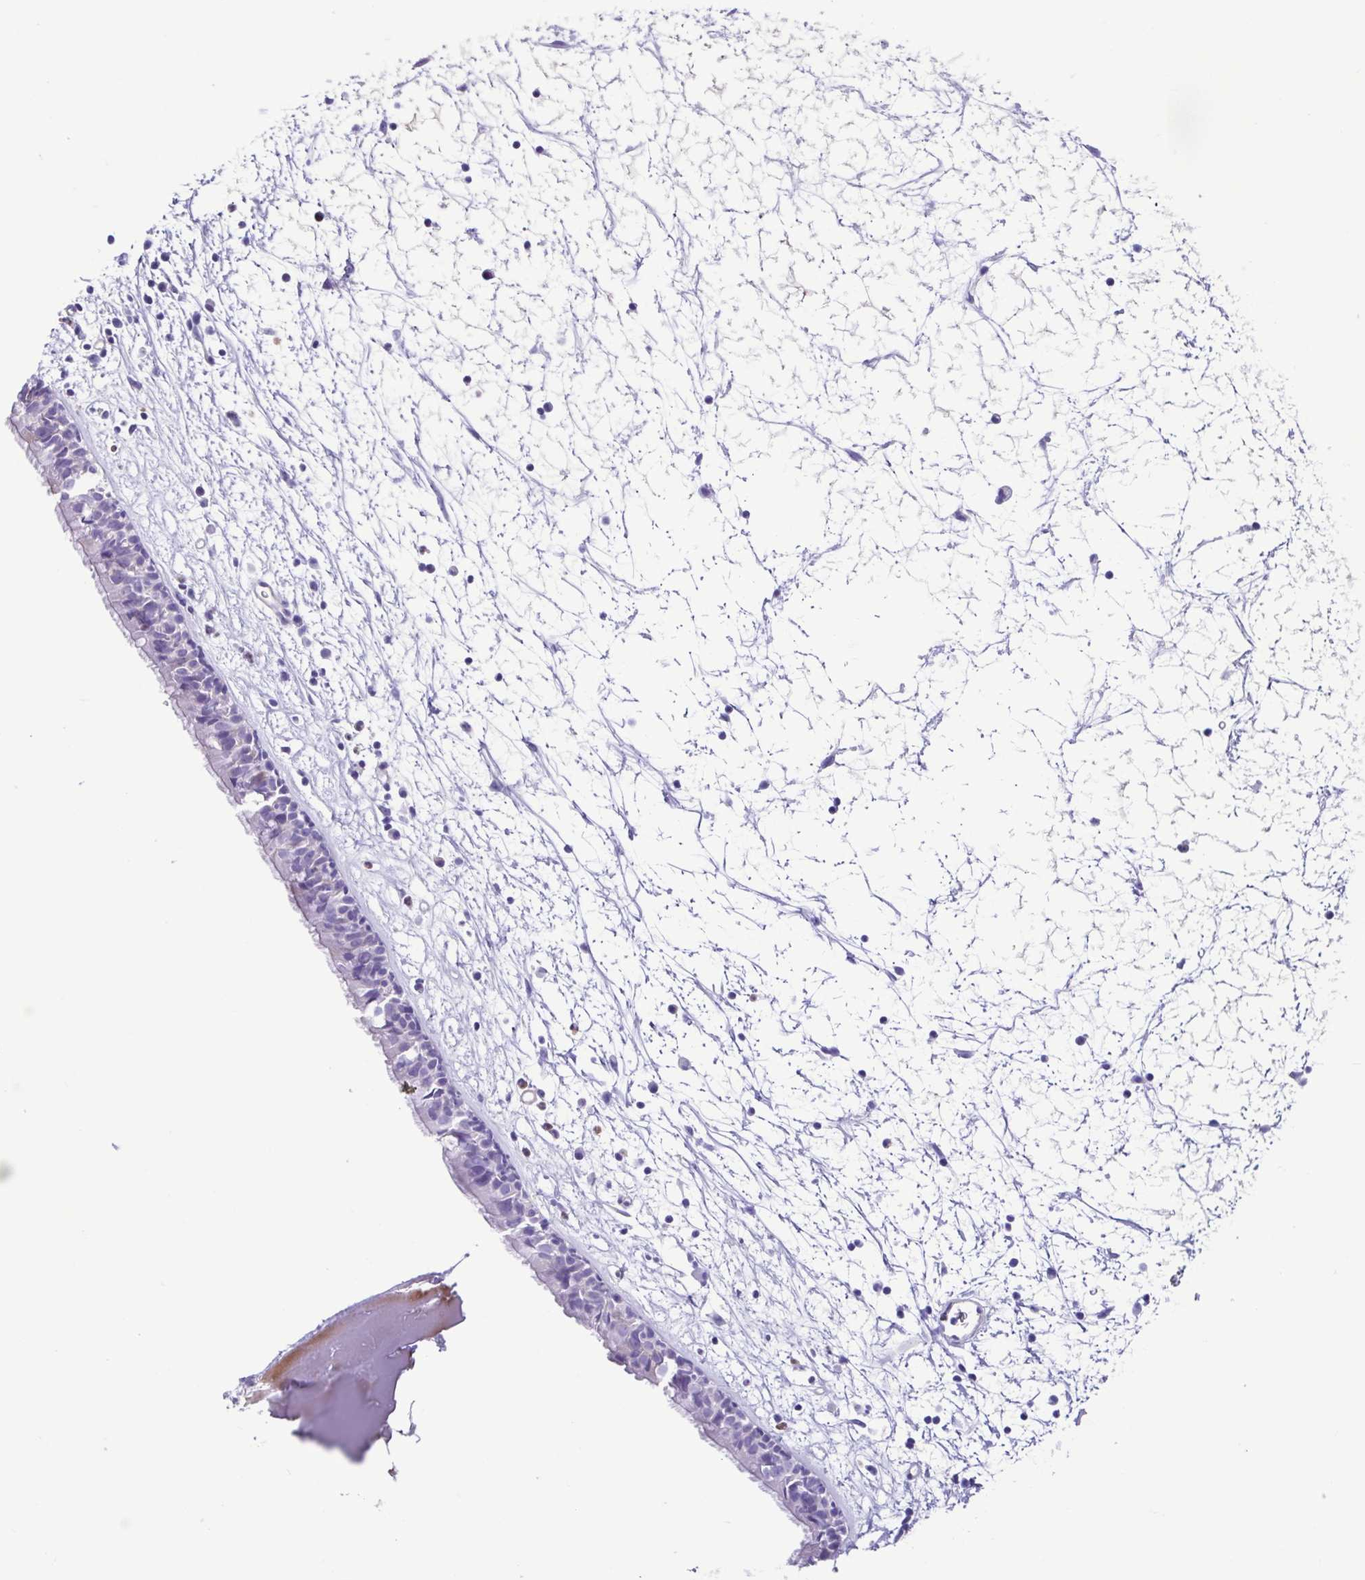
{"staining": {"intensity": "negative", "quantity": "none", "location": "none"}, "tissue": "nasopharynx", "cell_type": "Respiratory epithelial cells", "image_type": "normal", "snomed": [{"axis": "morphology", "description": "Normal tissue, NOS"}, {"axis": "topography", "description": "Nasopharynx"}], "caption": "Respiratory epithelial cells show no significant protein positivity in normal nasopharynx. (DAB (3,3'-diaminobenzidine) immunohistochemistry (IHC) with hematoxylin counter stain).", "gene": "CYP11B1", "patient": {"sex": "male", "age": 24}}